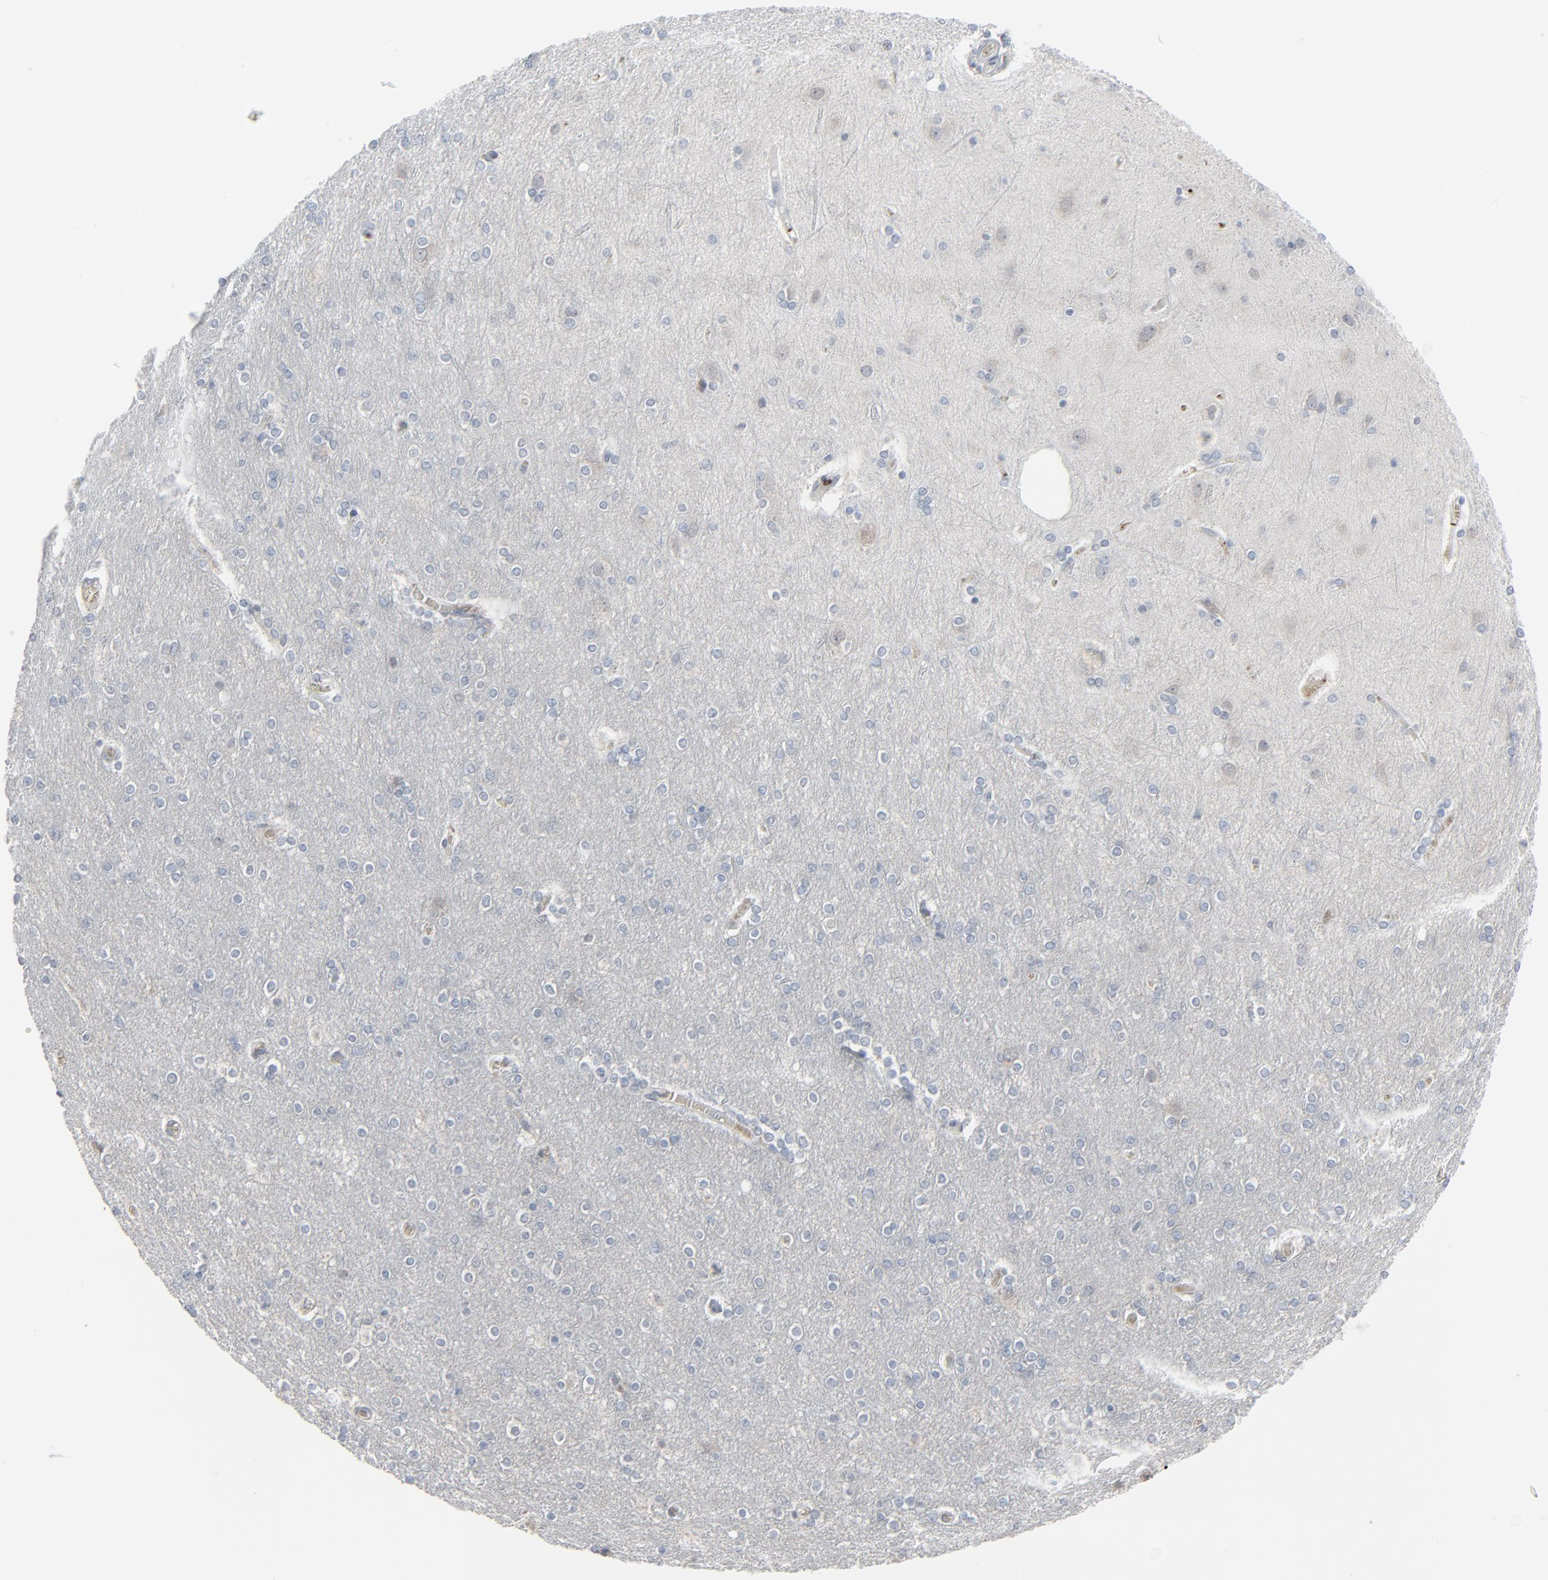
{"staining": {"intensity": "negative", "quantity": "none", "location": "none"}, "tissue": "cerebral cortex", "cell_type": "Endothelial cells", "image_type": "normal", "snomed": [{"axis": "morphology", "description": "Normal tissue, NOS"}, {"axis": "topography", "description": "Cerebral cortex"}], "caption": "Immunohistochemical staining of benign human cerebral cortex demonstrates no significant staining in endothelial cells. (DAB (3,3'-diaminobenzidine) immunohistochemistry (IHC) visualized using brightfield microscopy, high magnification).", "gene": "SAGE1", "patient": {"sex": "female", "age": 54}}